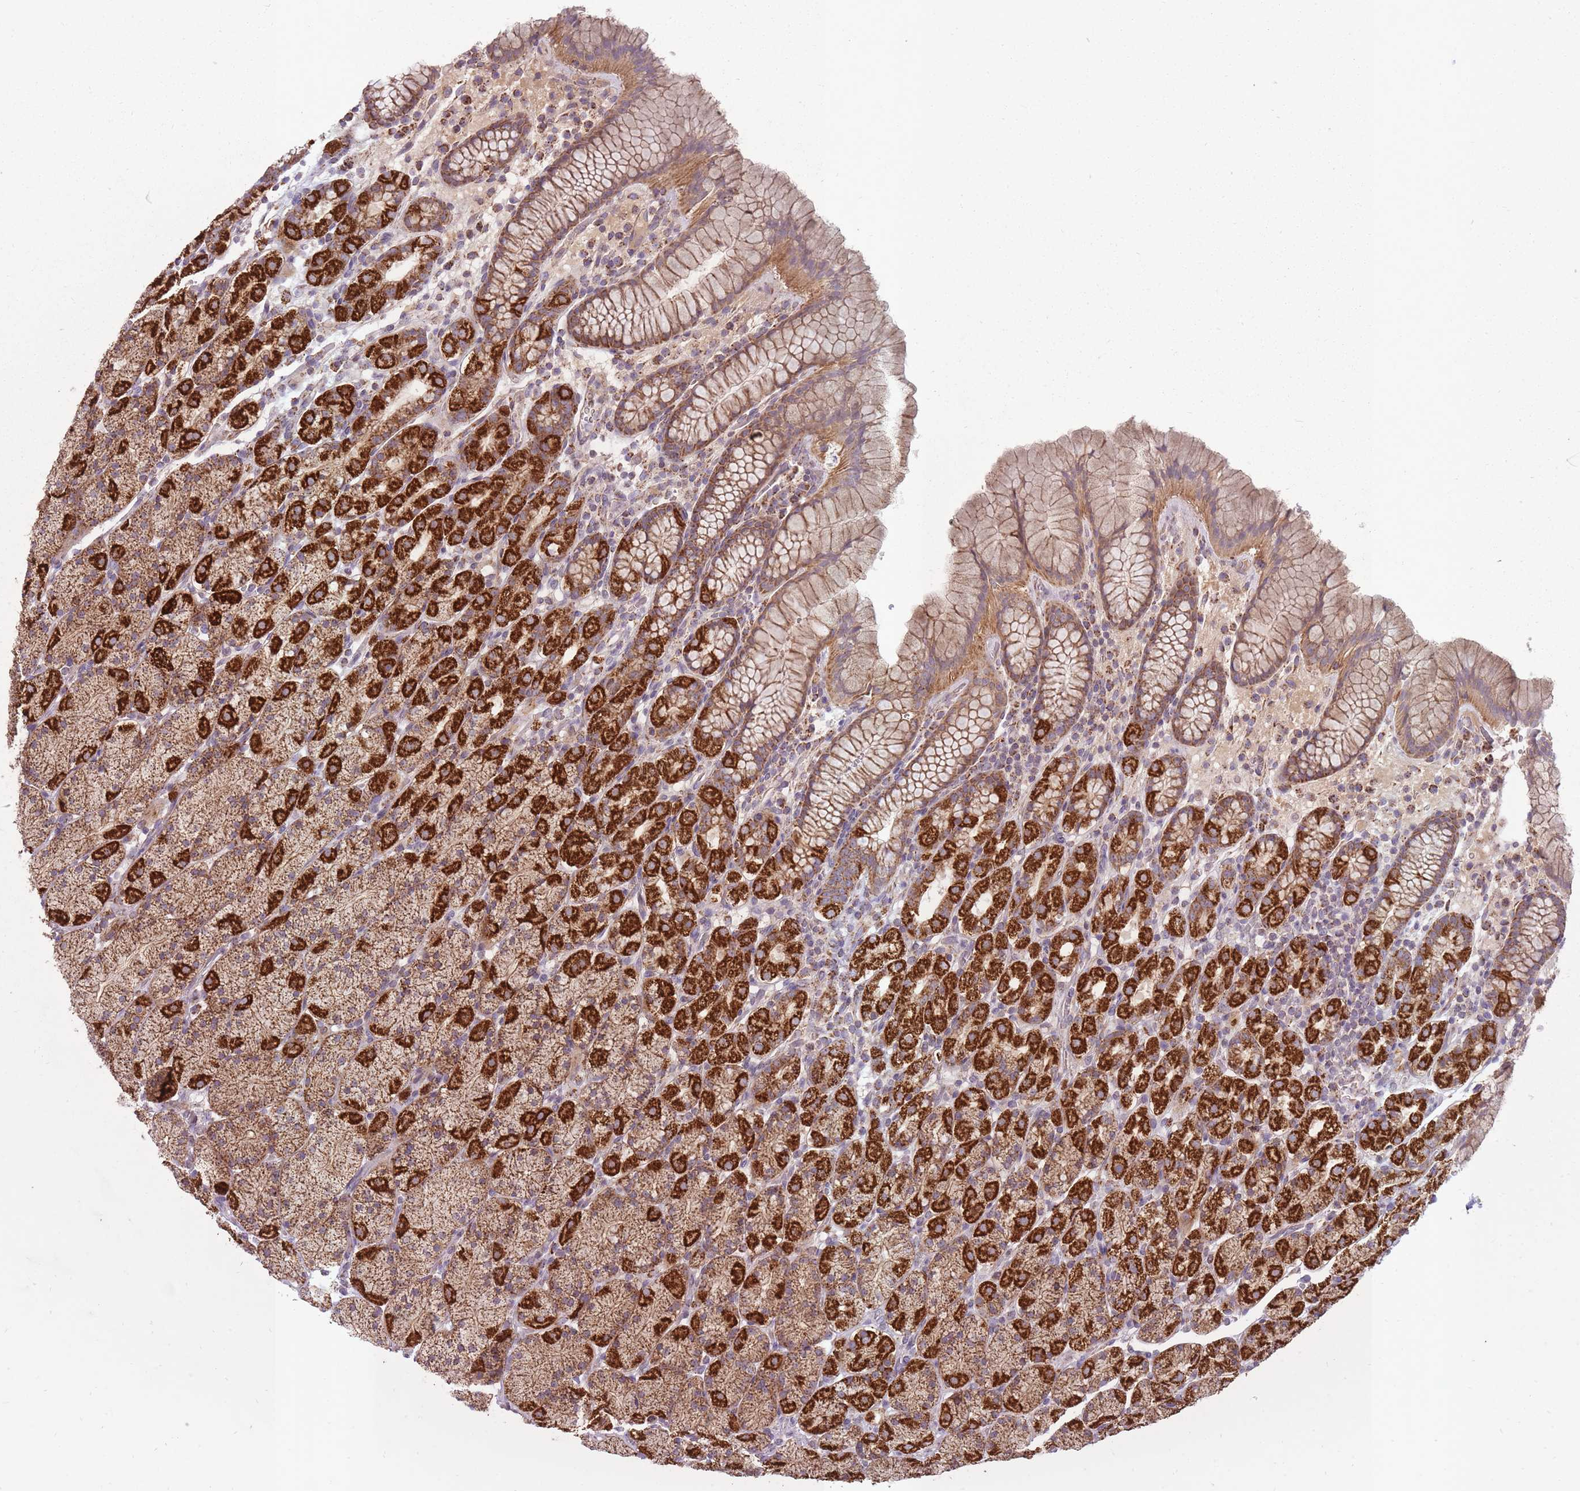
{"staining": {"intensity": "strong", "quantity": "25%-75%", "location": "cytoplasmic/membranous"}, "tissue": "stomach", "cell_type": "Glandular cells", "image_type": "normal", "snomed": [{"axis": "morphology", "description": "Normal tissue, NOS"}, {"axis": "topography", "description": "Stomach, upper"}, {"axis": "topography", "description": "Stomach"}], "caption": "Brown immunohistochemical staining in benign stomach demonstrates strong cytoplasmic/membranous staining in approximately 25%-75% of glandular cells. (IHC, brightfield microscopy, high magnification).", "gene": "LIN7C", "patient": {"sex": "male", "age": 62}}